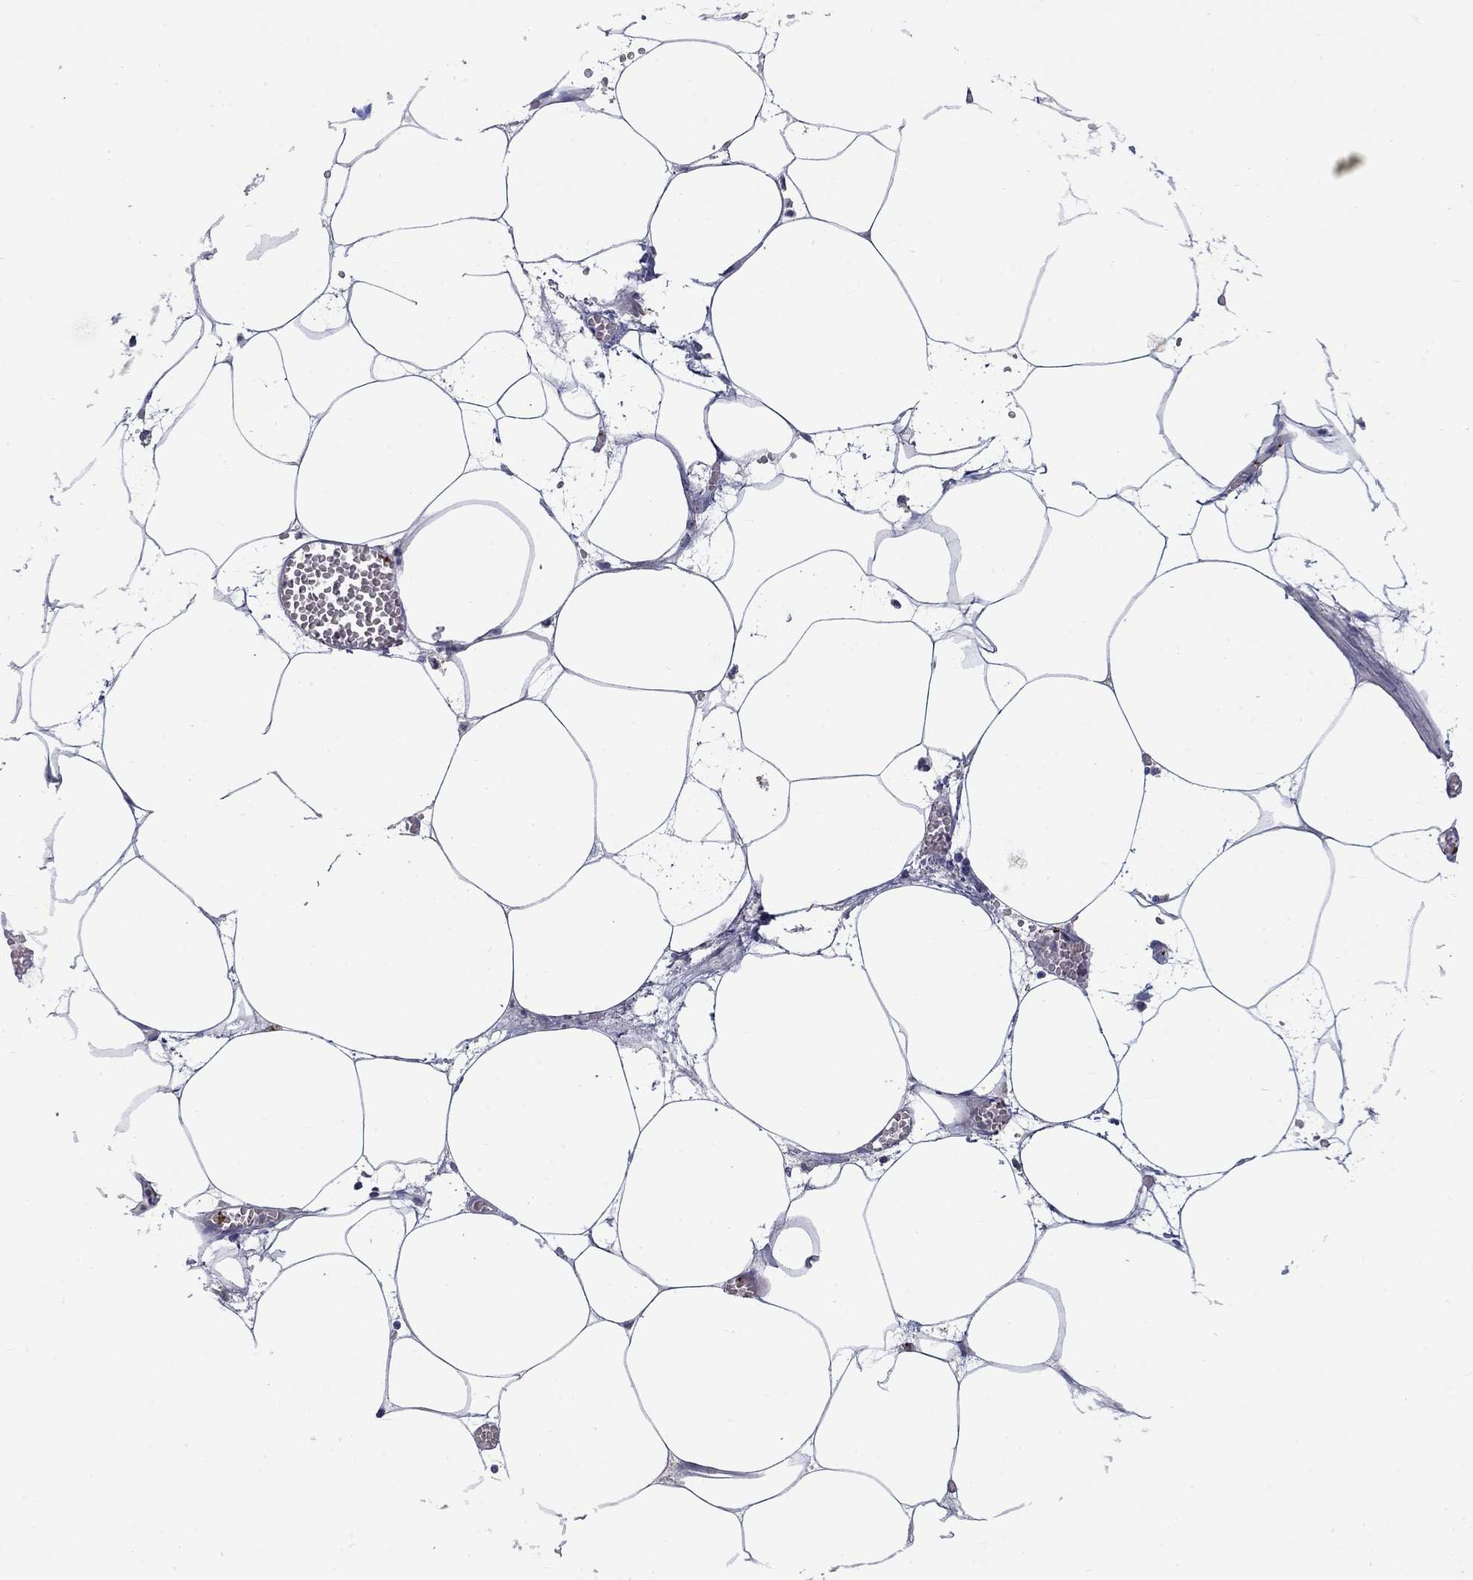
{"staining": {"intensity": "negative", "quantity": "none", "location": "none"}, "tissue": "adipose tissue", "cell_type": "Adipocytes", "image_type": "normal", "snomed": [{"axis": "morphology", "description": "Normal tissue, NOS"}, {"axis": "topography", "description": "Adipose tissue"}, {"axis": "topography", "description": "Pancreas"}, {"axis": "topography", "description": "Peripheral nerve tissue"}], "caption": "An immunohistochemistry image of benign adipose tissue is shown. There is no staining in adipocytes of adipose tissue.", "gene": "PLEK", "patient": {"sex": "female", "age": 58}}